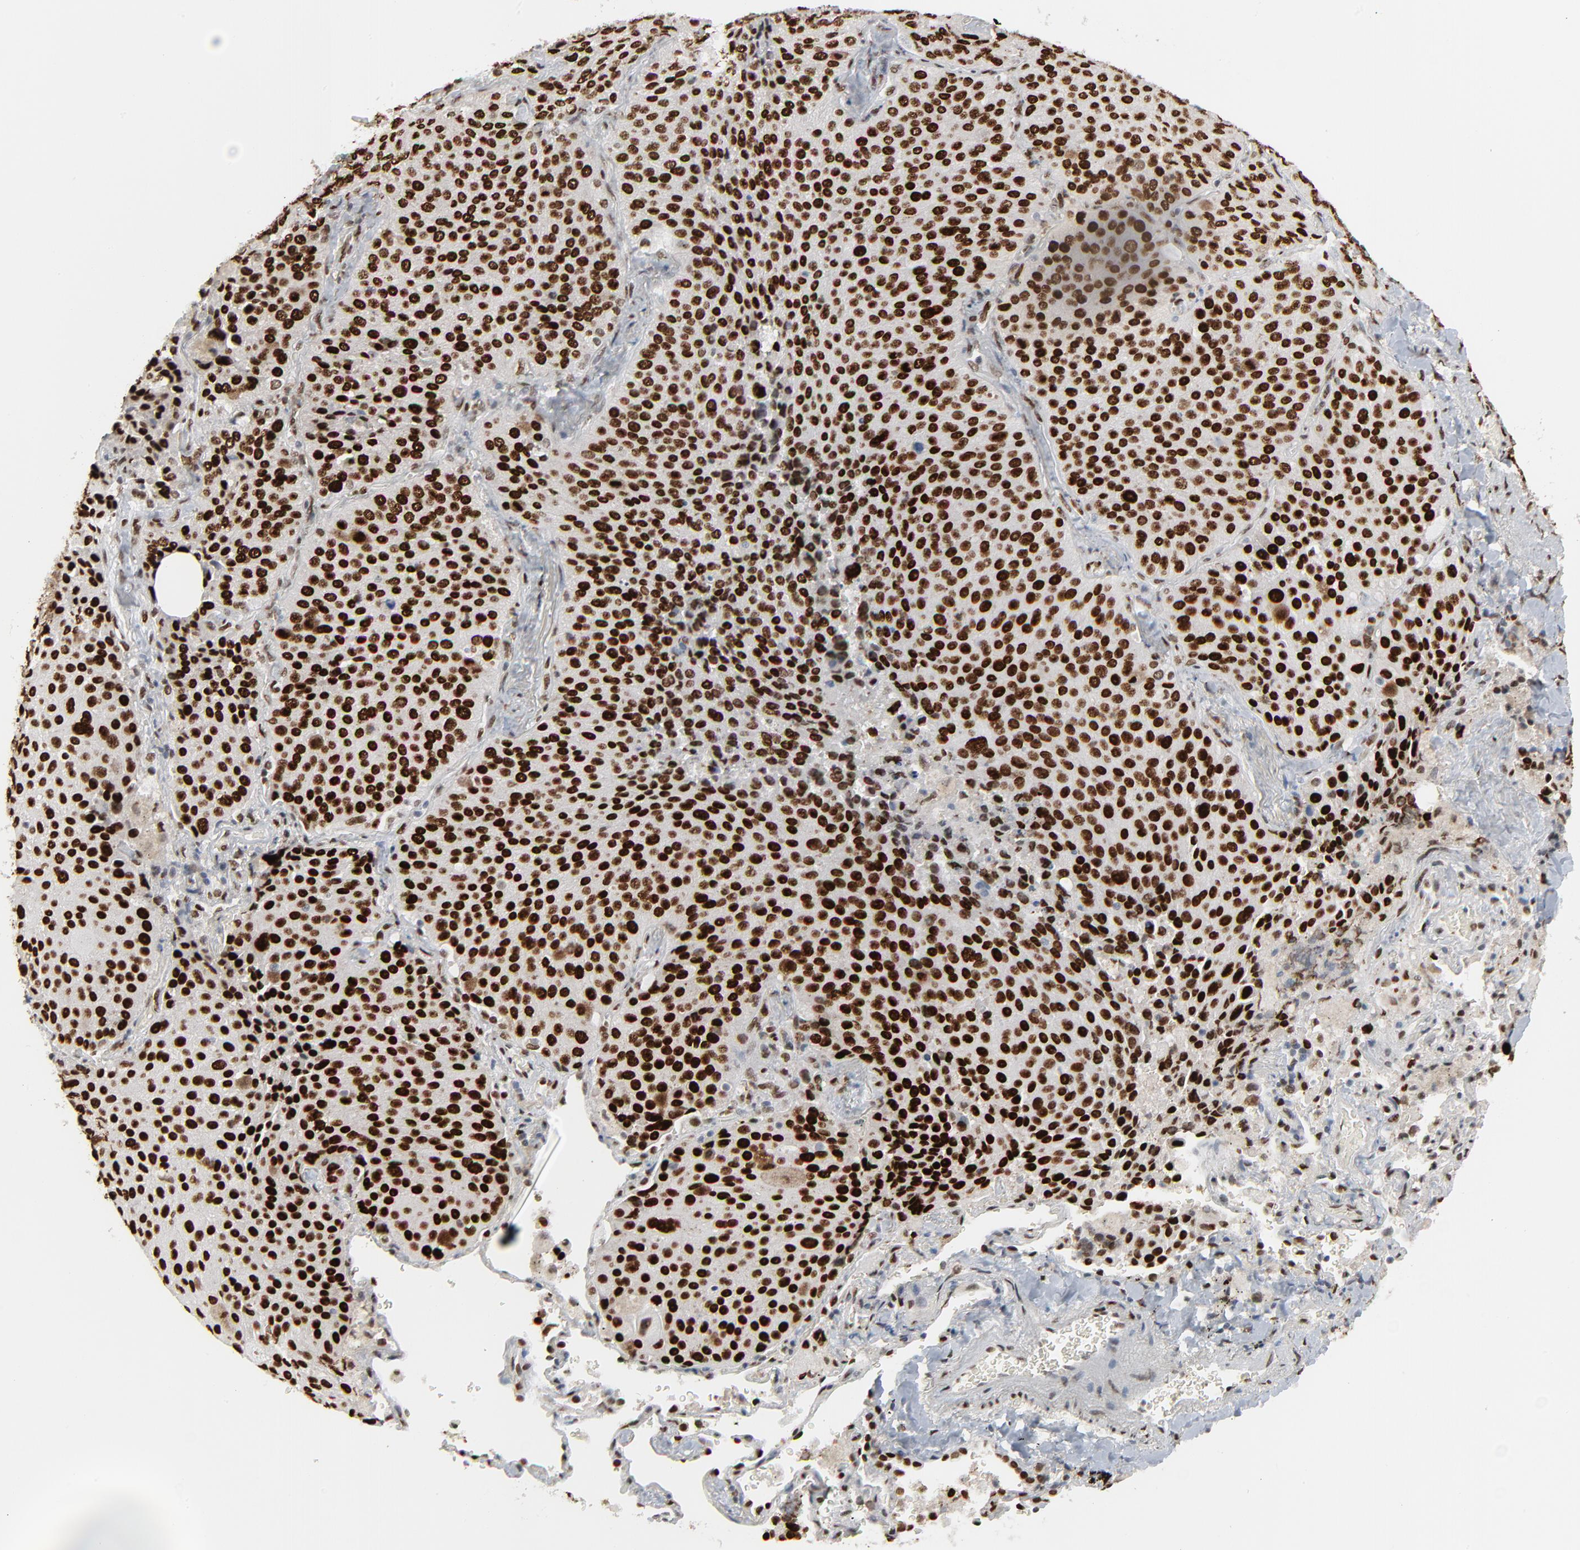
{"staining": {"intensity": "strong", "quantity": ">75%", "location": "nuclear"}, "tissue": "lung cancer", "cell_type": "Tumor cells", "image_type": "cancer", "snomed": [{"axis": "morphology", "description": "Squamous cell carcinoma, NOS"}, {"axis": "topography", "description": "Lung"}], "caption": "DAB (3,3'-diaminobenzidine) immunohistochemical staining of squamous cell carcinoma (lung) exhibits strong nuclear protein staining in about >75% of tumor cells.", "gene": "CUX1", "patient": {"sex": "male", "age": 54}}